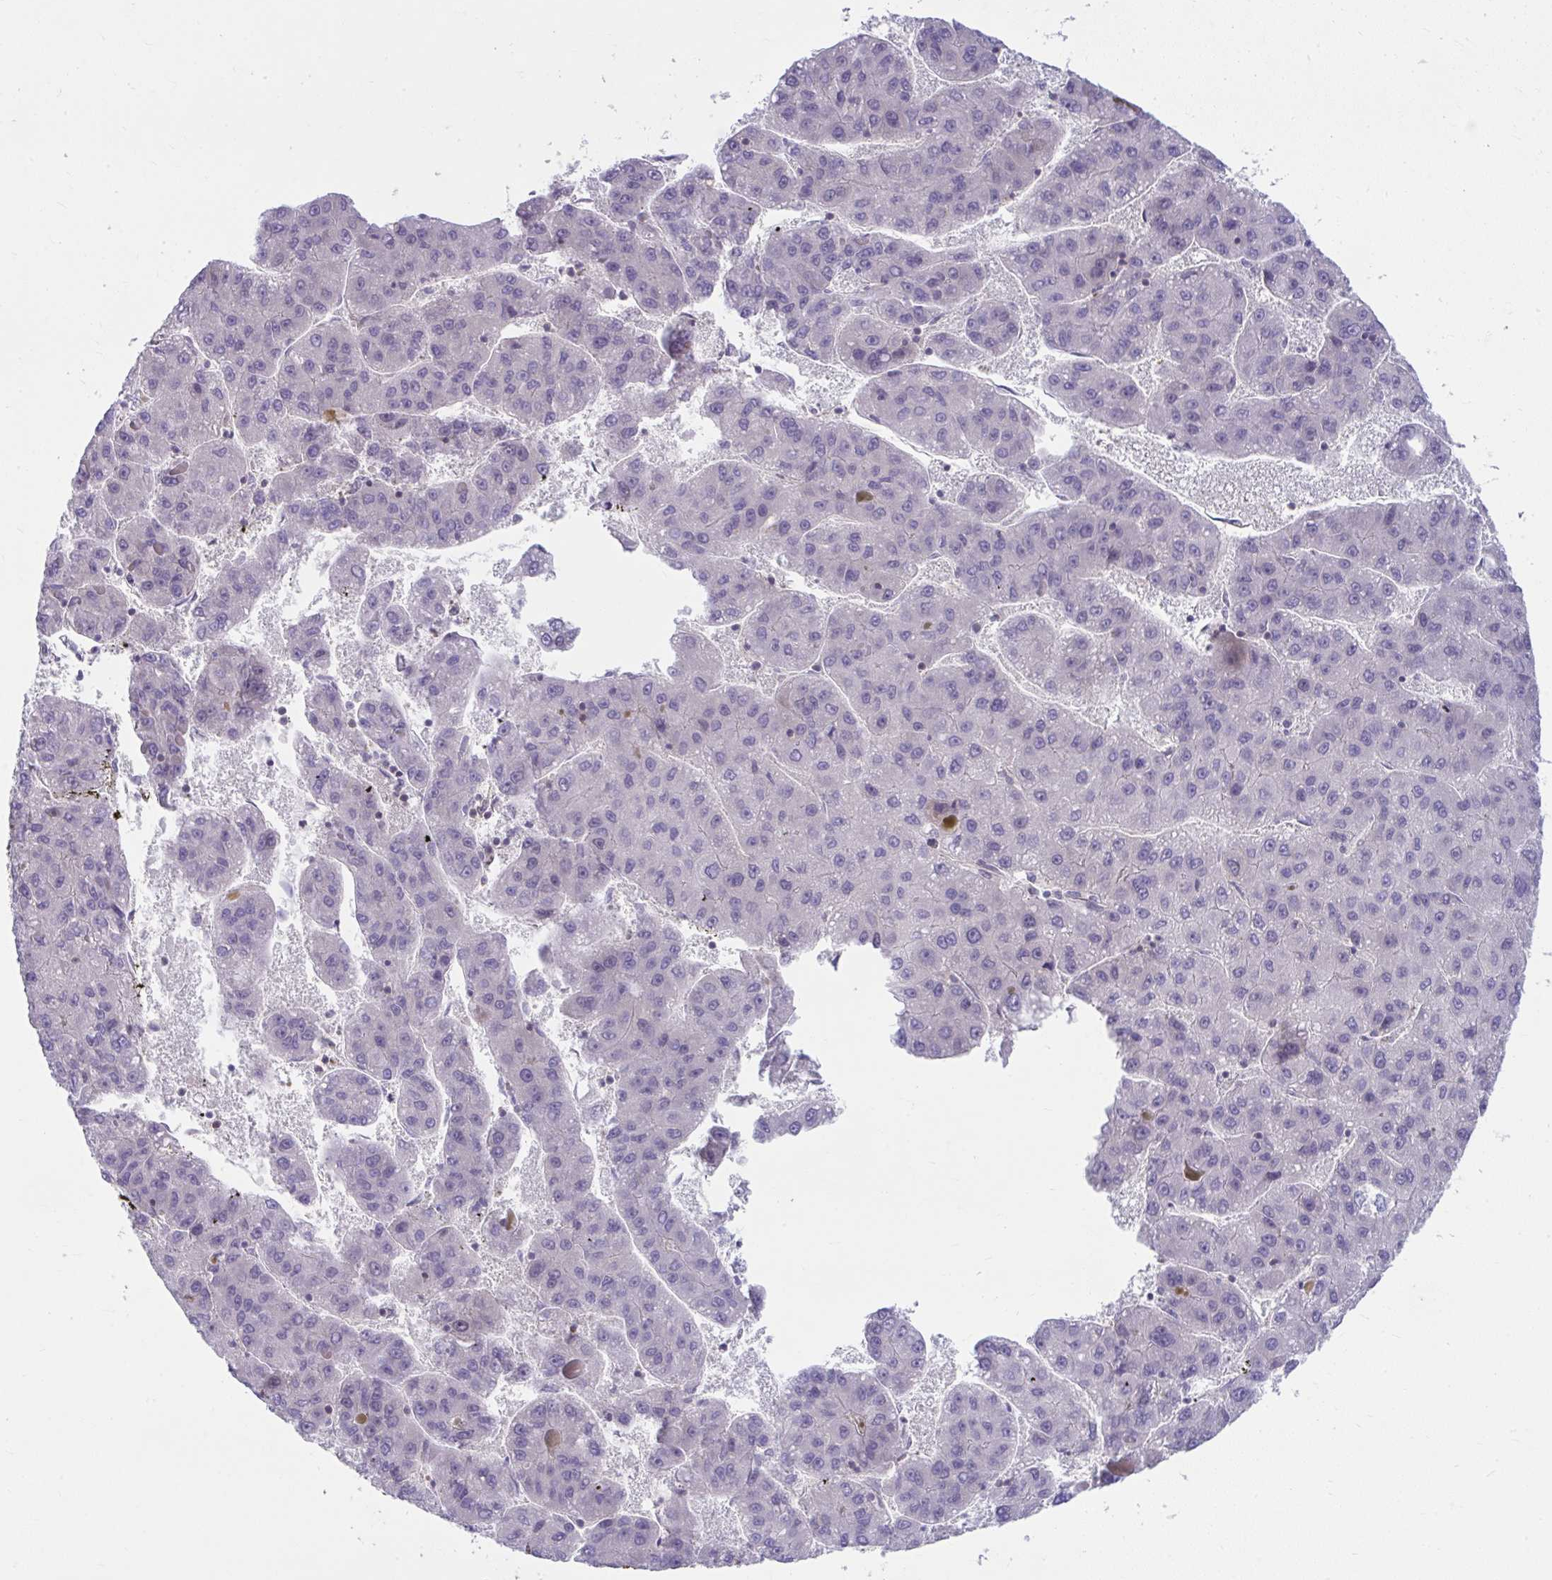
{"staining": {"intensity": "negative", "quantity": "none", "location": "none"}, "tissue": "liver cancer", "cell_type": "Tumor cells", "image_type": "cancer", "snomed": [{"axis": "morphology", "description": "Carcinoma, Hepatocellular, NOS"}, {"axis": "topography", "description": "Liver"}], "caption": "This is a photomicrograph of immunohistochemistry staining of liver cancer (hepatocellular carcinoma), which shows no staining in tumor cells.", "gene": "PCDHB7", "patient": {"sex": "female", "age": 82}}